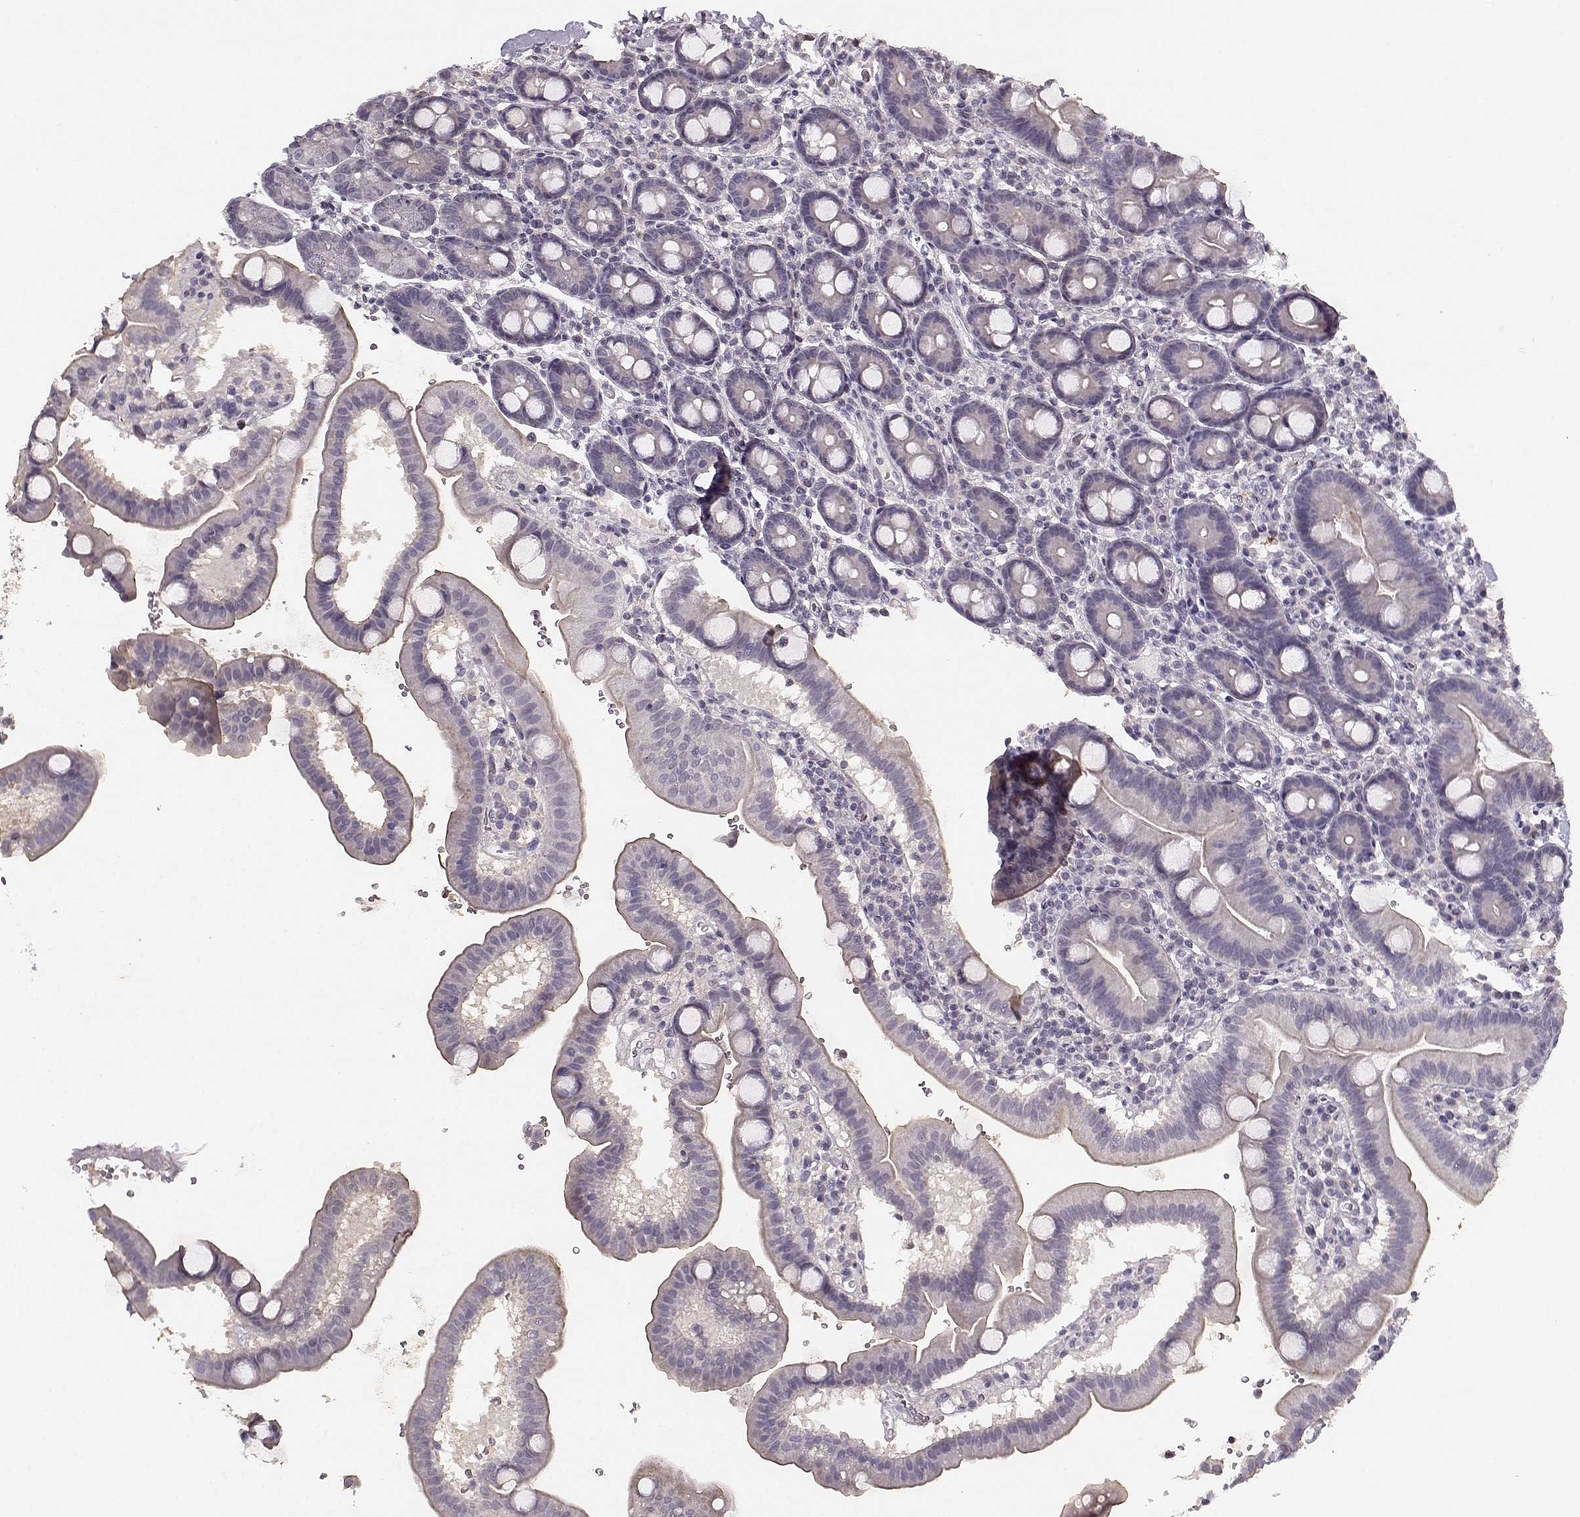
{"staining": {"intensity": "weak", "quantity": "25%-75%", "location": "cytoplasmic/membranous"}, "tissue": "duodenum", "cell_type": "Glandular cells", "image_type": "normal", "snomed": [{"axis": "morphology", "description": "Normal tissue, NOS"}, {"axis": "topography", "description": "Duodenum"}], "caption": "Protein expression analysis of benign duodenum exhibits weak cytoplasmic/membranous staining in about 25%-75% of glandular cells. Using DAB (brown) and hematoxylin (blue) stains, captured at high magnification using brightfield microscopy.", "gene": "UROC1", "patient": {"sex": "male", "age": 59}}